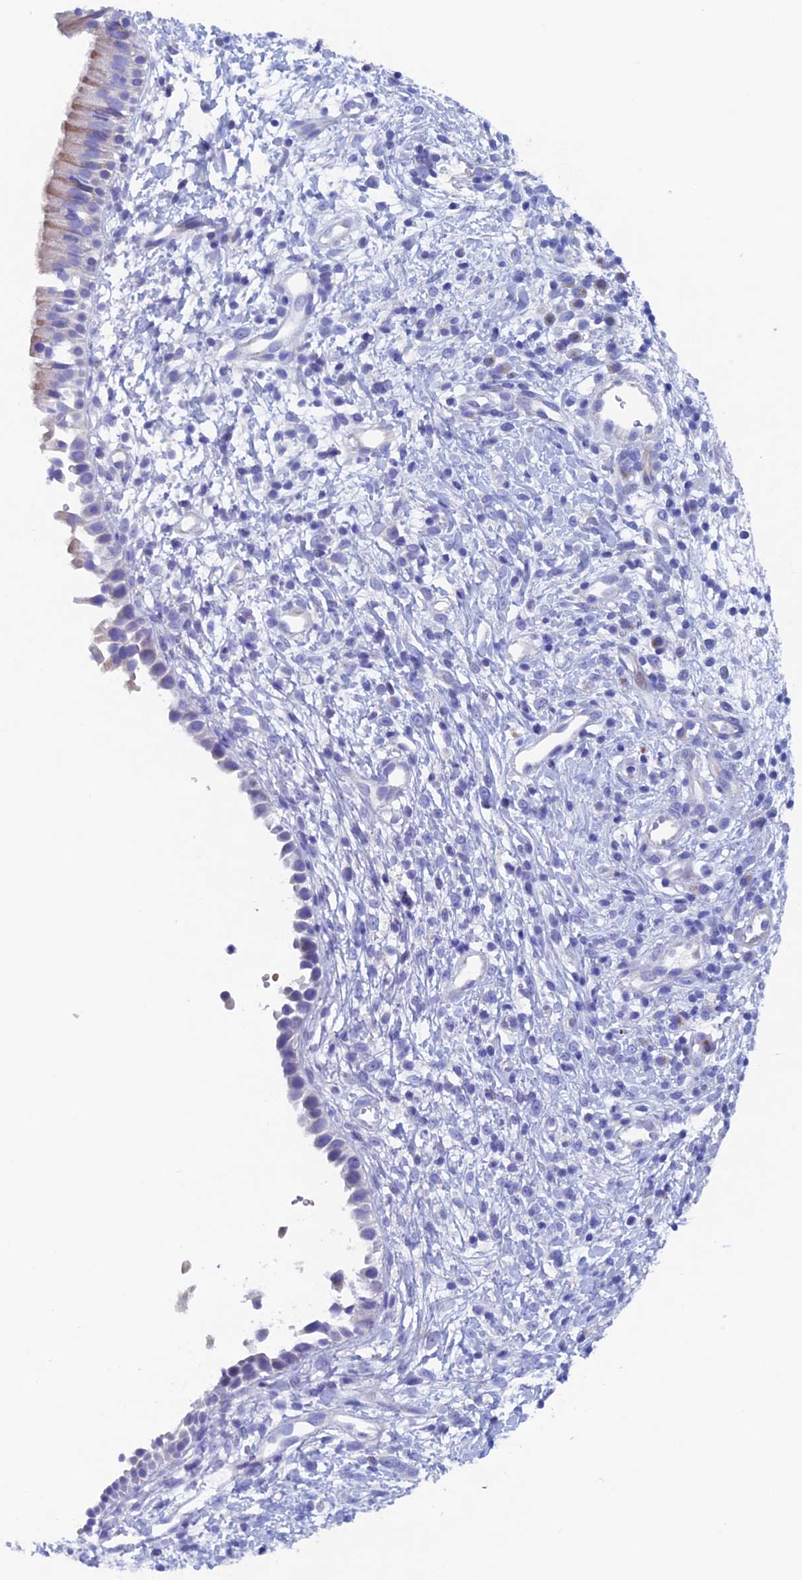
{"staining": {"intensity": "weak", "quantity": "<25%", "location": "cytoplasmic/membranous"}, "tissue": "nasopharynx", "cell_type": "Respiratory epithelial cells", "image_type": "normal", "snomed": [{"axis": "morphology", "description": "Normal tissue, NOS"}, {"axis": "topography", "description": "Nasopharynx"}], "caption": "Immunohistochemistry (IHC) image of unremarkable human nasopharynx stained for a protein (brown), which exhibits no positivity in respiratory epithelial cells.", "gene": "PSMC3IP", "patient": {"sex": "male", "age": 22}}